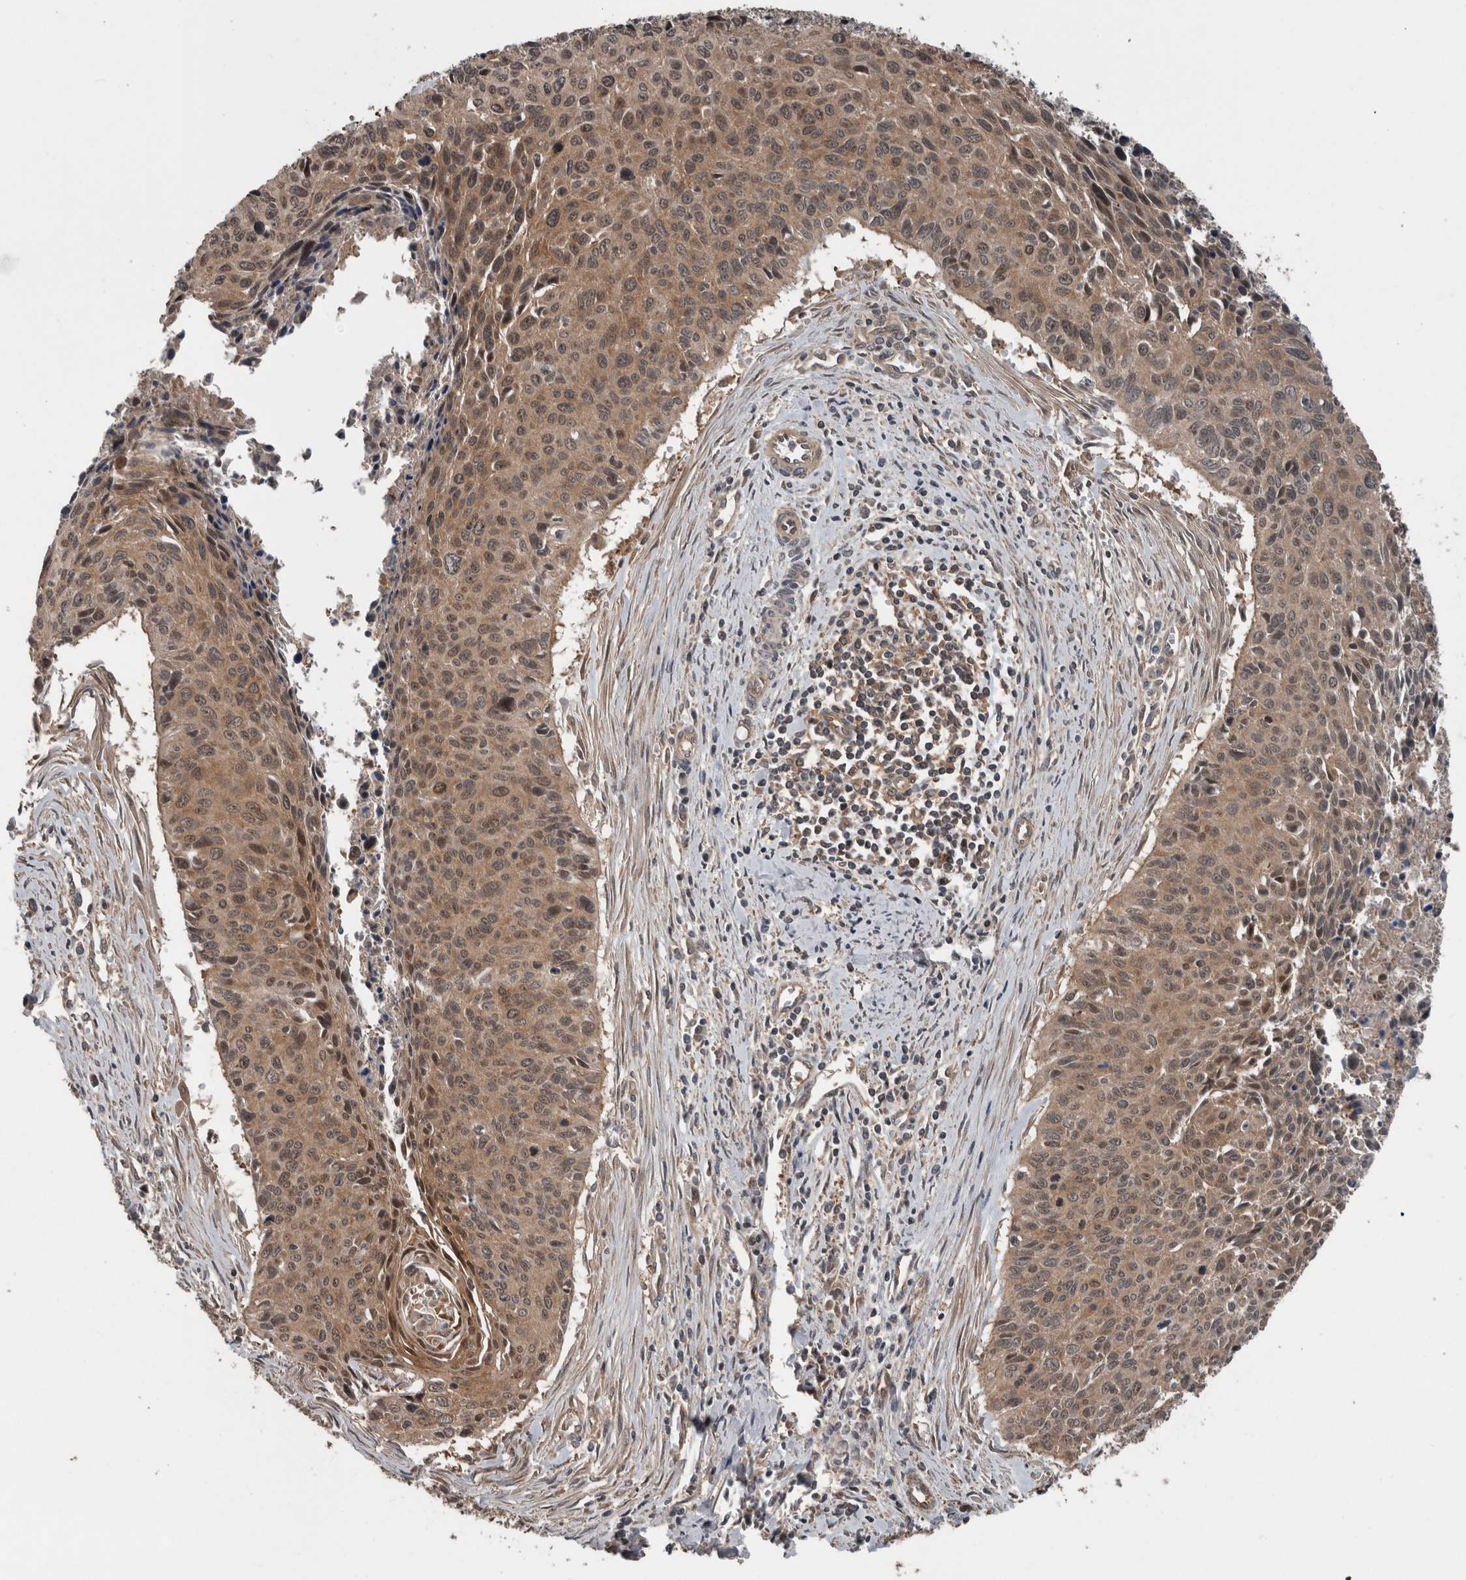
{"staining": {"intensity": "moderate", "quantity": ">75%", "location": "cytoplasmic/membranous"}, "tissue": "cervical cancer", "cell_type": "Tumor cells", "image_type": "cancer", "snomed": [{"axis": "morphology", "description": "Squamous cell carcinoma, NOS"}, {"axis": "topography", "description": "Cervix"}], "caption": "Cervical cancer stained with immunohistochemistry exhibits moderate cytoplasmic/membranous staining in approximately >75% of tumor cells.", "gene": "RIOK3", "patient": {"sex": "female", "age": 55}}